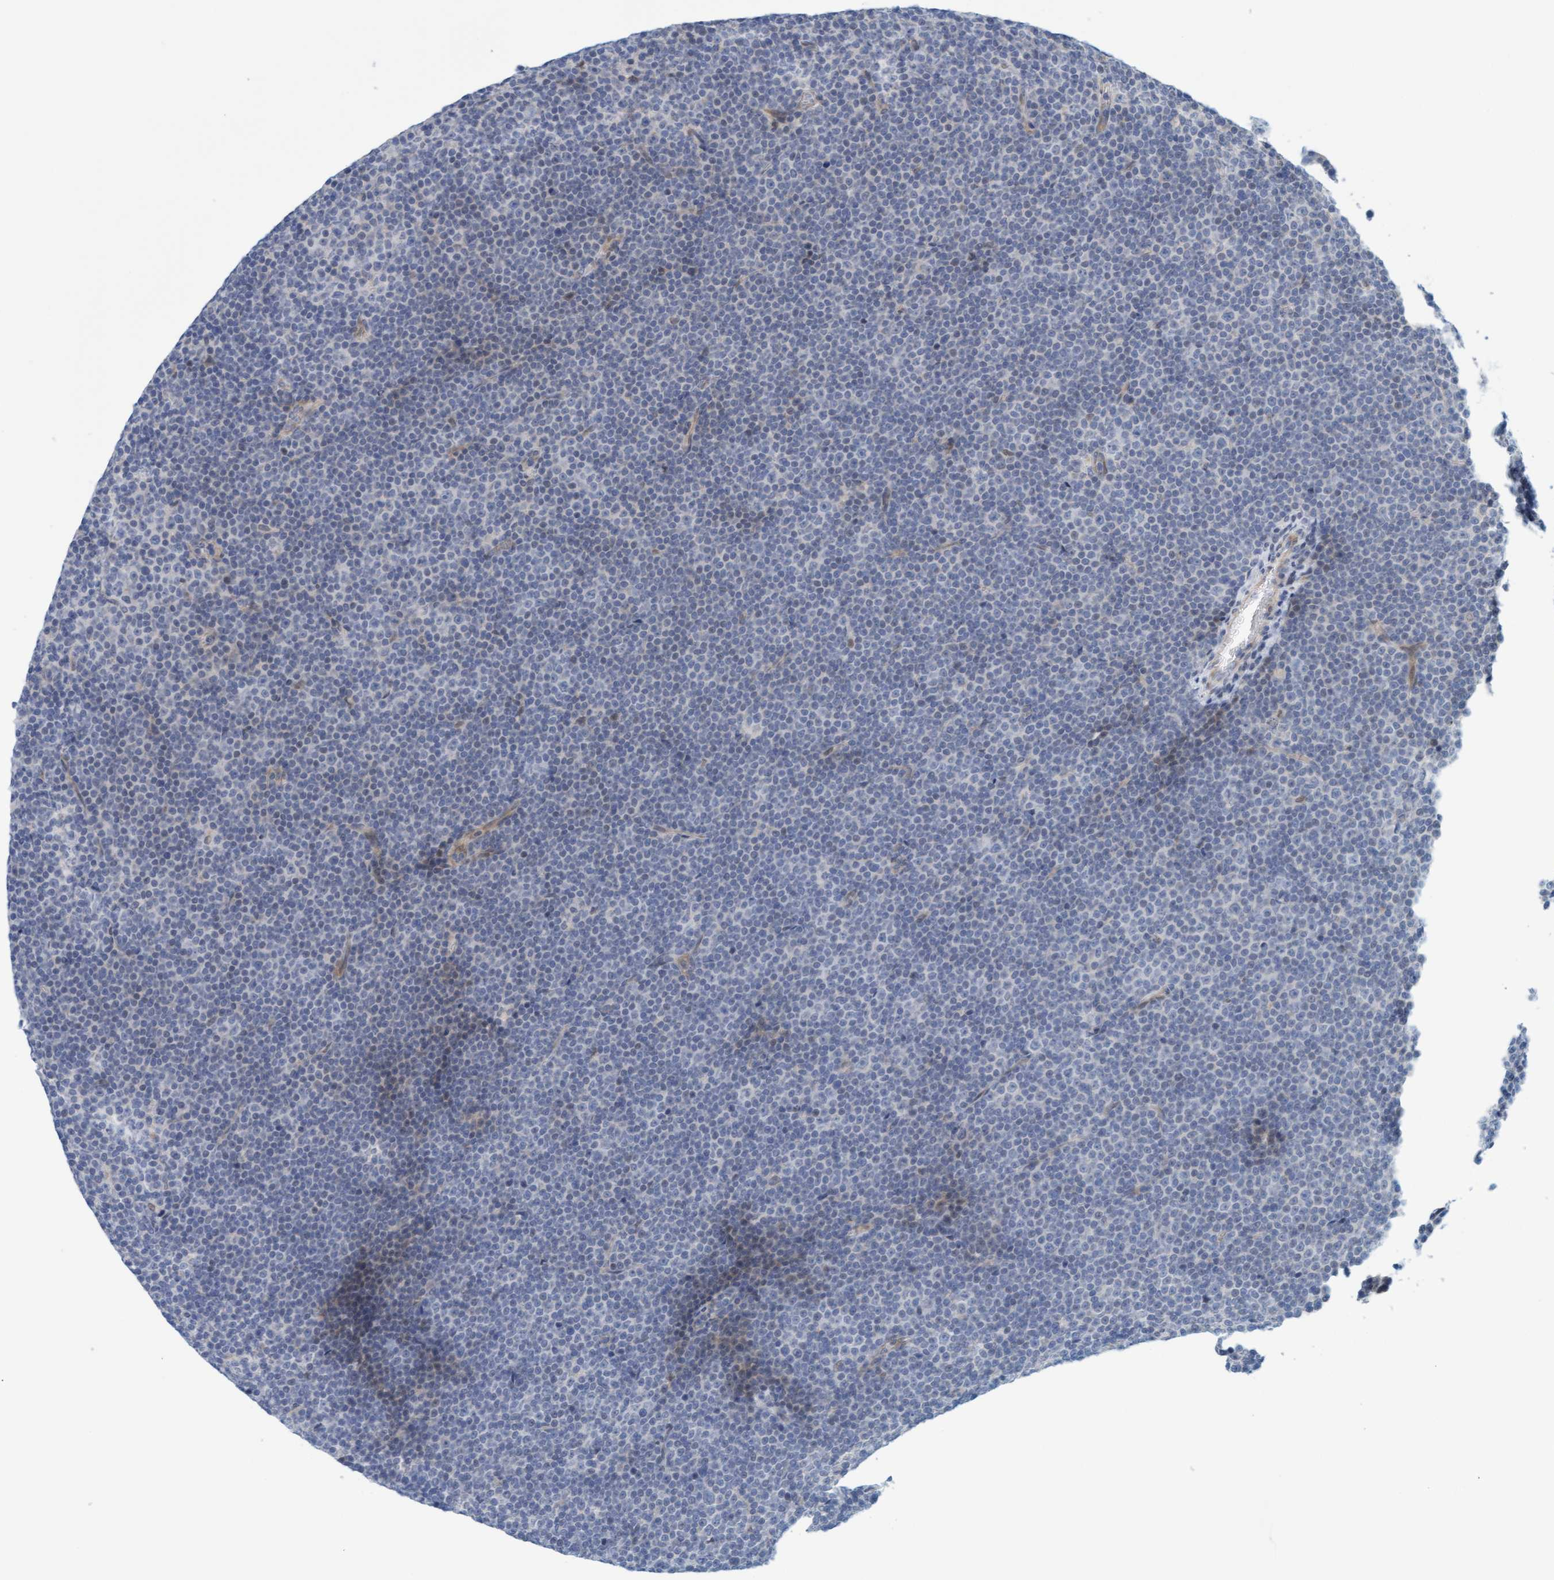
{"staining": {"intensity": "negative", "quantity": "none", "location": "none"}, "tissue": "lymphoma", "cell_type": "Tumor cells", "image_type": "cancer", "snomed": [{"axis": "morphology", "description": "Malignant lymphoma, non-Hodgkin's type, Low grade"}, {"axis": "topography", "description": "Lymph node"}], "caption": "Immunohistochemical staining of human malignant lymphoma, non-Hodgkin's type (low-grade) reveals no significant positivity in tumor cells.", "gene": "ZC3H3", "patient": {"sex": "female", "age": 67}}